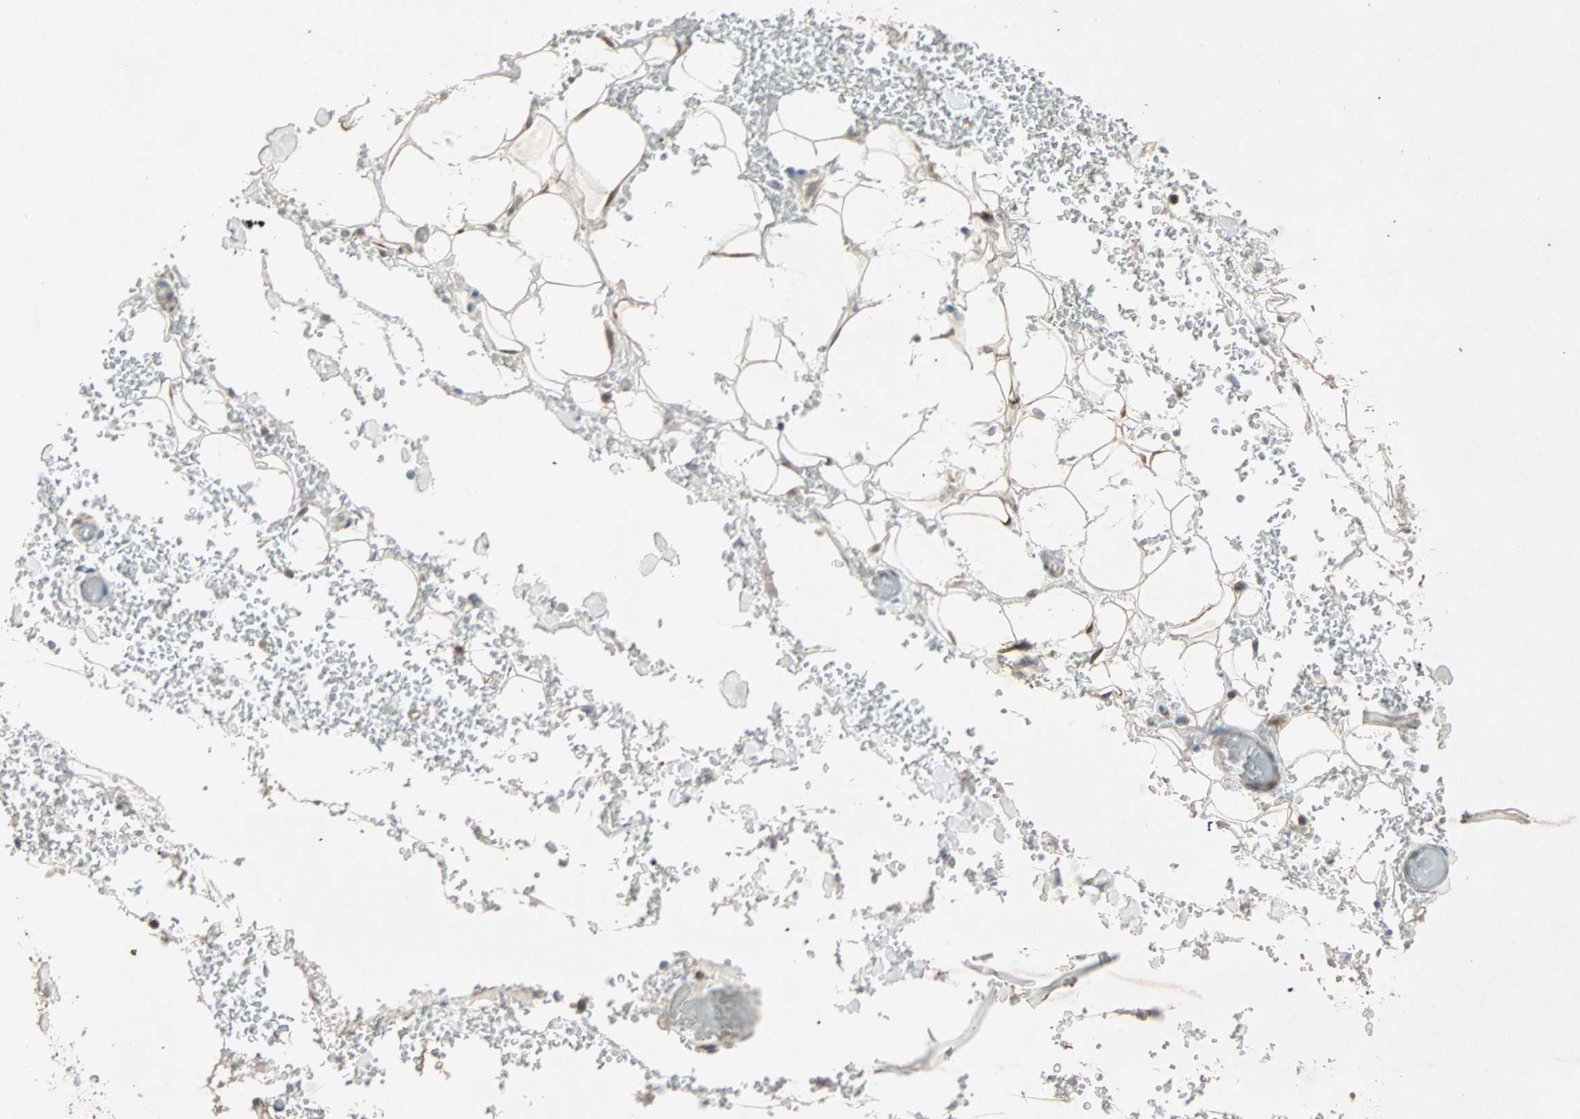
{"staining": {"intensity": "moderate", "quantity": ">75%", "location": "cytoplasmic/membranous"}, "tissue": "adipose tissue", "cell_type": "Adipocytes", "image_type": "normal", "snomed": [{"axis": "morphology", "description": "Normal tissue, NOS"}, {"axis": "morphology", "description": "Inflammation, NOS"}, {"axis": "topography", "description": "Breast"}], "caption": "IHC (DAB (3,3'-diaminobenzidine)) staining of unremarkable human adipose tissue demonstrates moderate cytoplasmic/membranous protein staining in about >75% of adipocytes. (IHC, brightfield microscopy, high magnification).", "gene": "SDSL", "patient": {"sex": "female", "age": 65}}